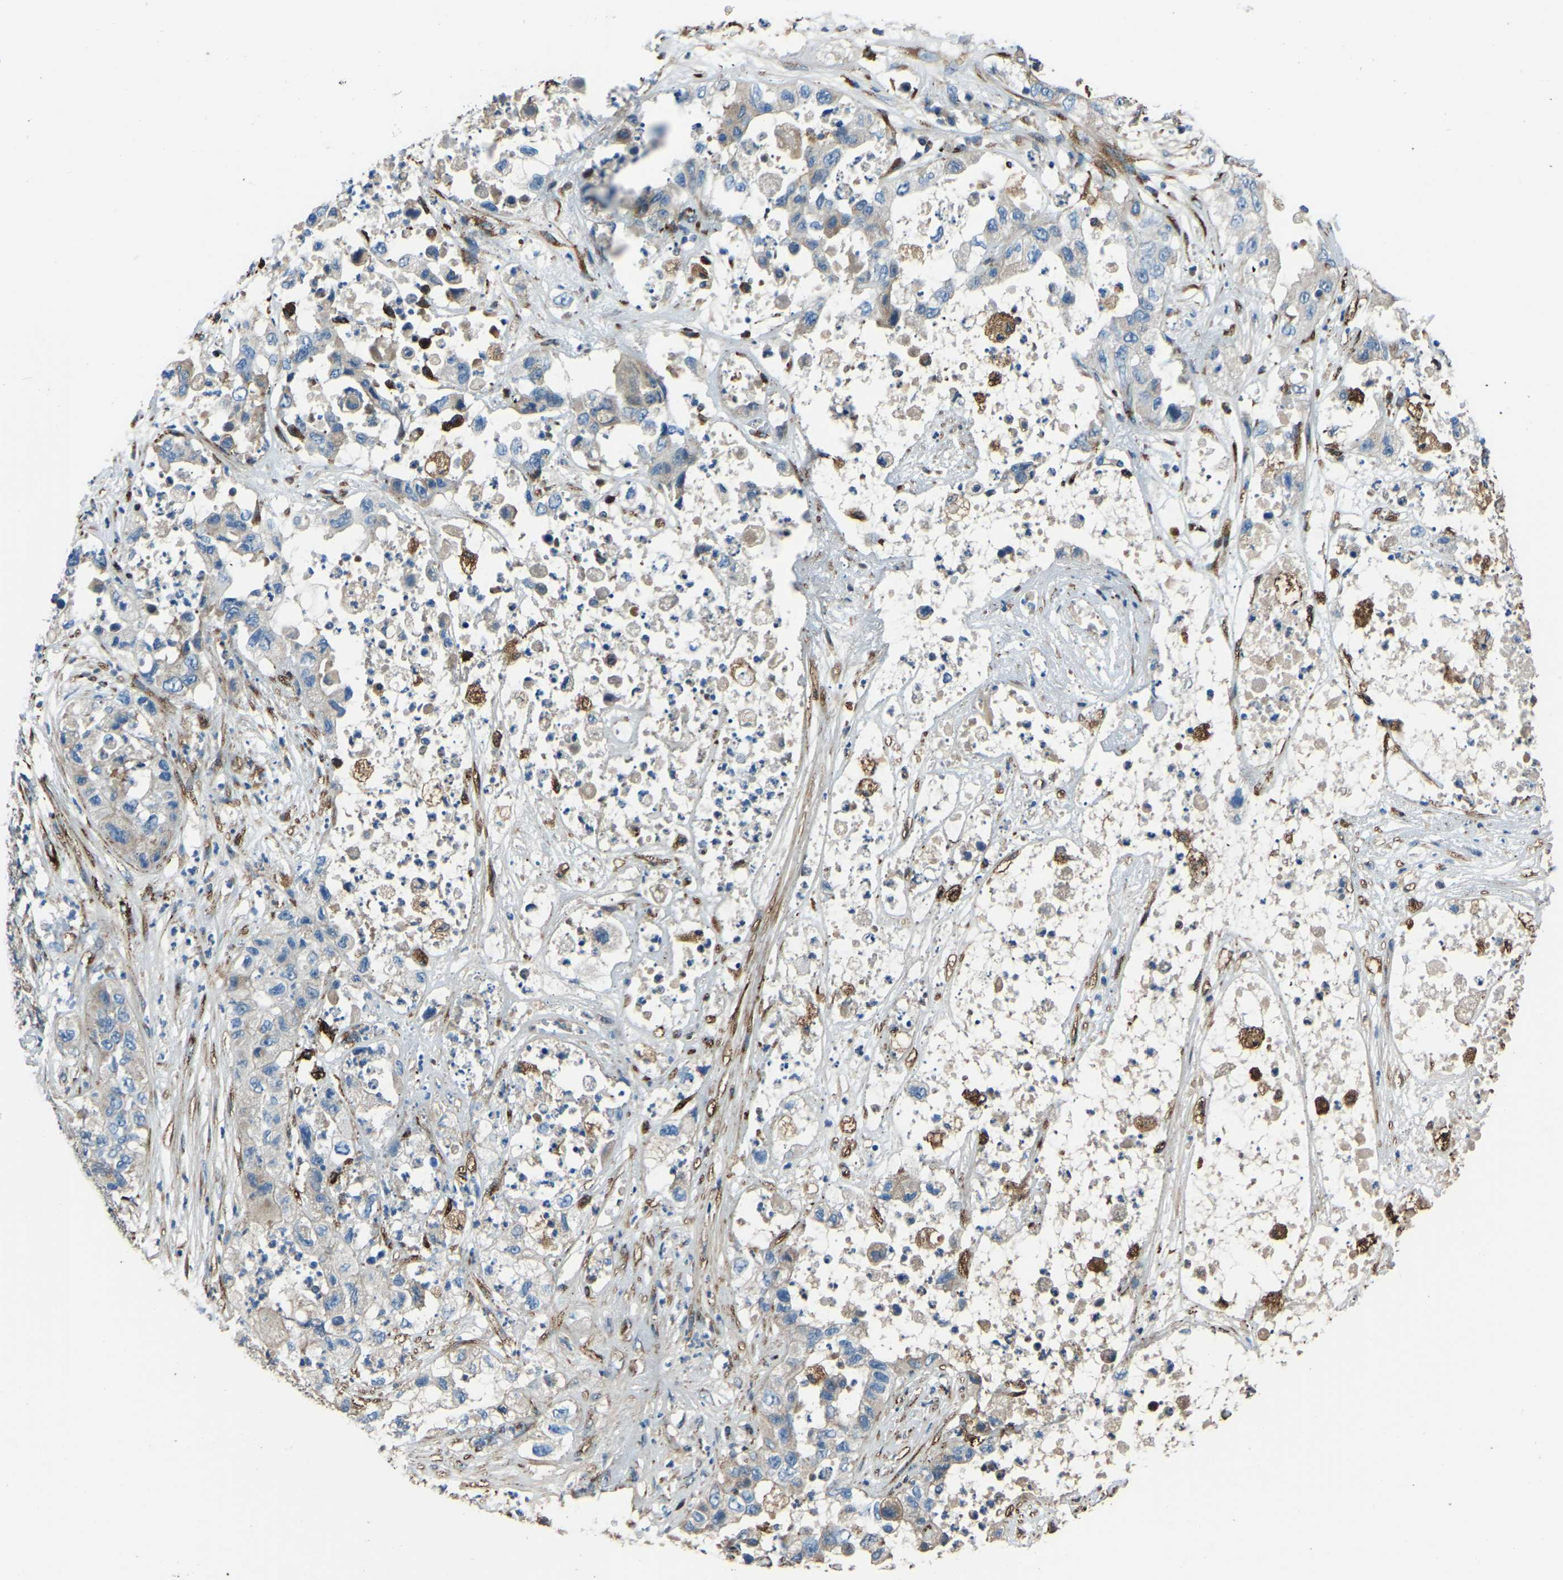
{"staining": {"intensity": "negative", "quantity": "none", "location": "none"}, "tissue": "pancreatic cancer", "cell_type": "Tumor cells", "image_type": "cancer", "snomed": [{"axis": "morphology", "description": "Adenocarcinoma, NOS"}, {"axis": "topography", "description": "Pancreas"}], "caption": "Histopathology image shows no protein expression in tumor cells of pancreatic cancer (adenocarcinoma) tissue.", "gene": "COL3A1", "patient": {"sex": "female", "age": 78}}